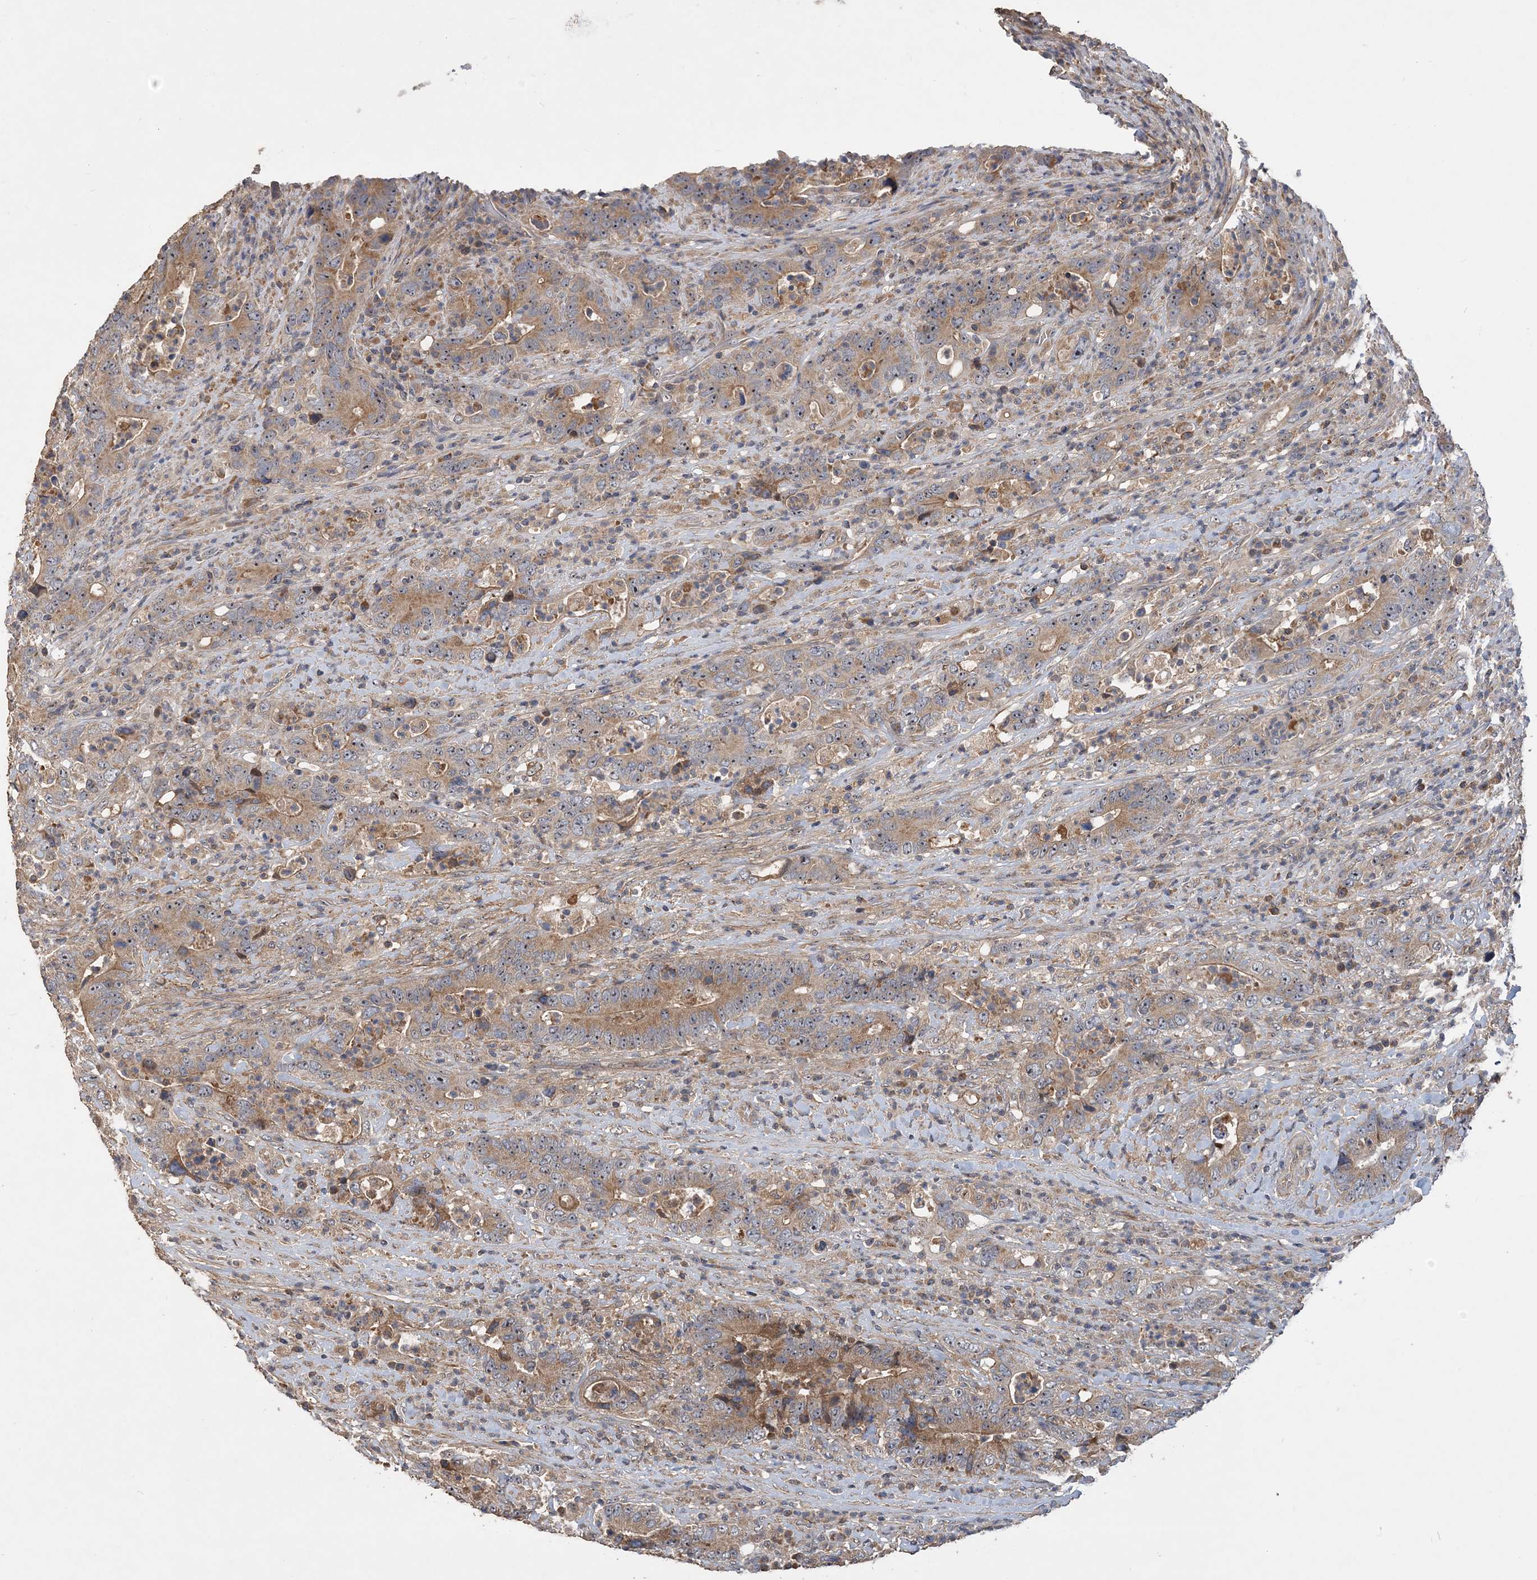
{"staining": {"intensity": "moderate", "quantity": ">75%", "location": "cytoplasmic/membranous"}, "tissue": "colorectal cancer", "cell_type": "Tumor cells", "image_type": "cancer", "snomed": [{"axis": "morphology", "description": "Adenocarcinoma, NOS"}, {"axis": "topography", "description": "Colon"}], "caption": "This is an image of immunohistochemistry (IHC) staining of colorectal cancer, which shows moderate positivity in the cytoplasmic/membranous of tumor cells.", "gene": "GRINA", "patient": {"sex": "female", "age": 75}}